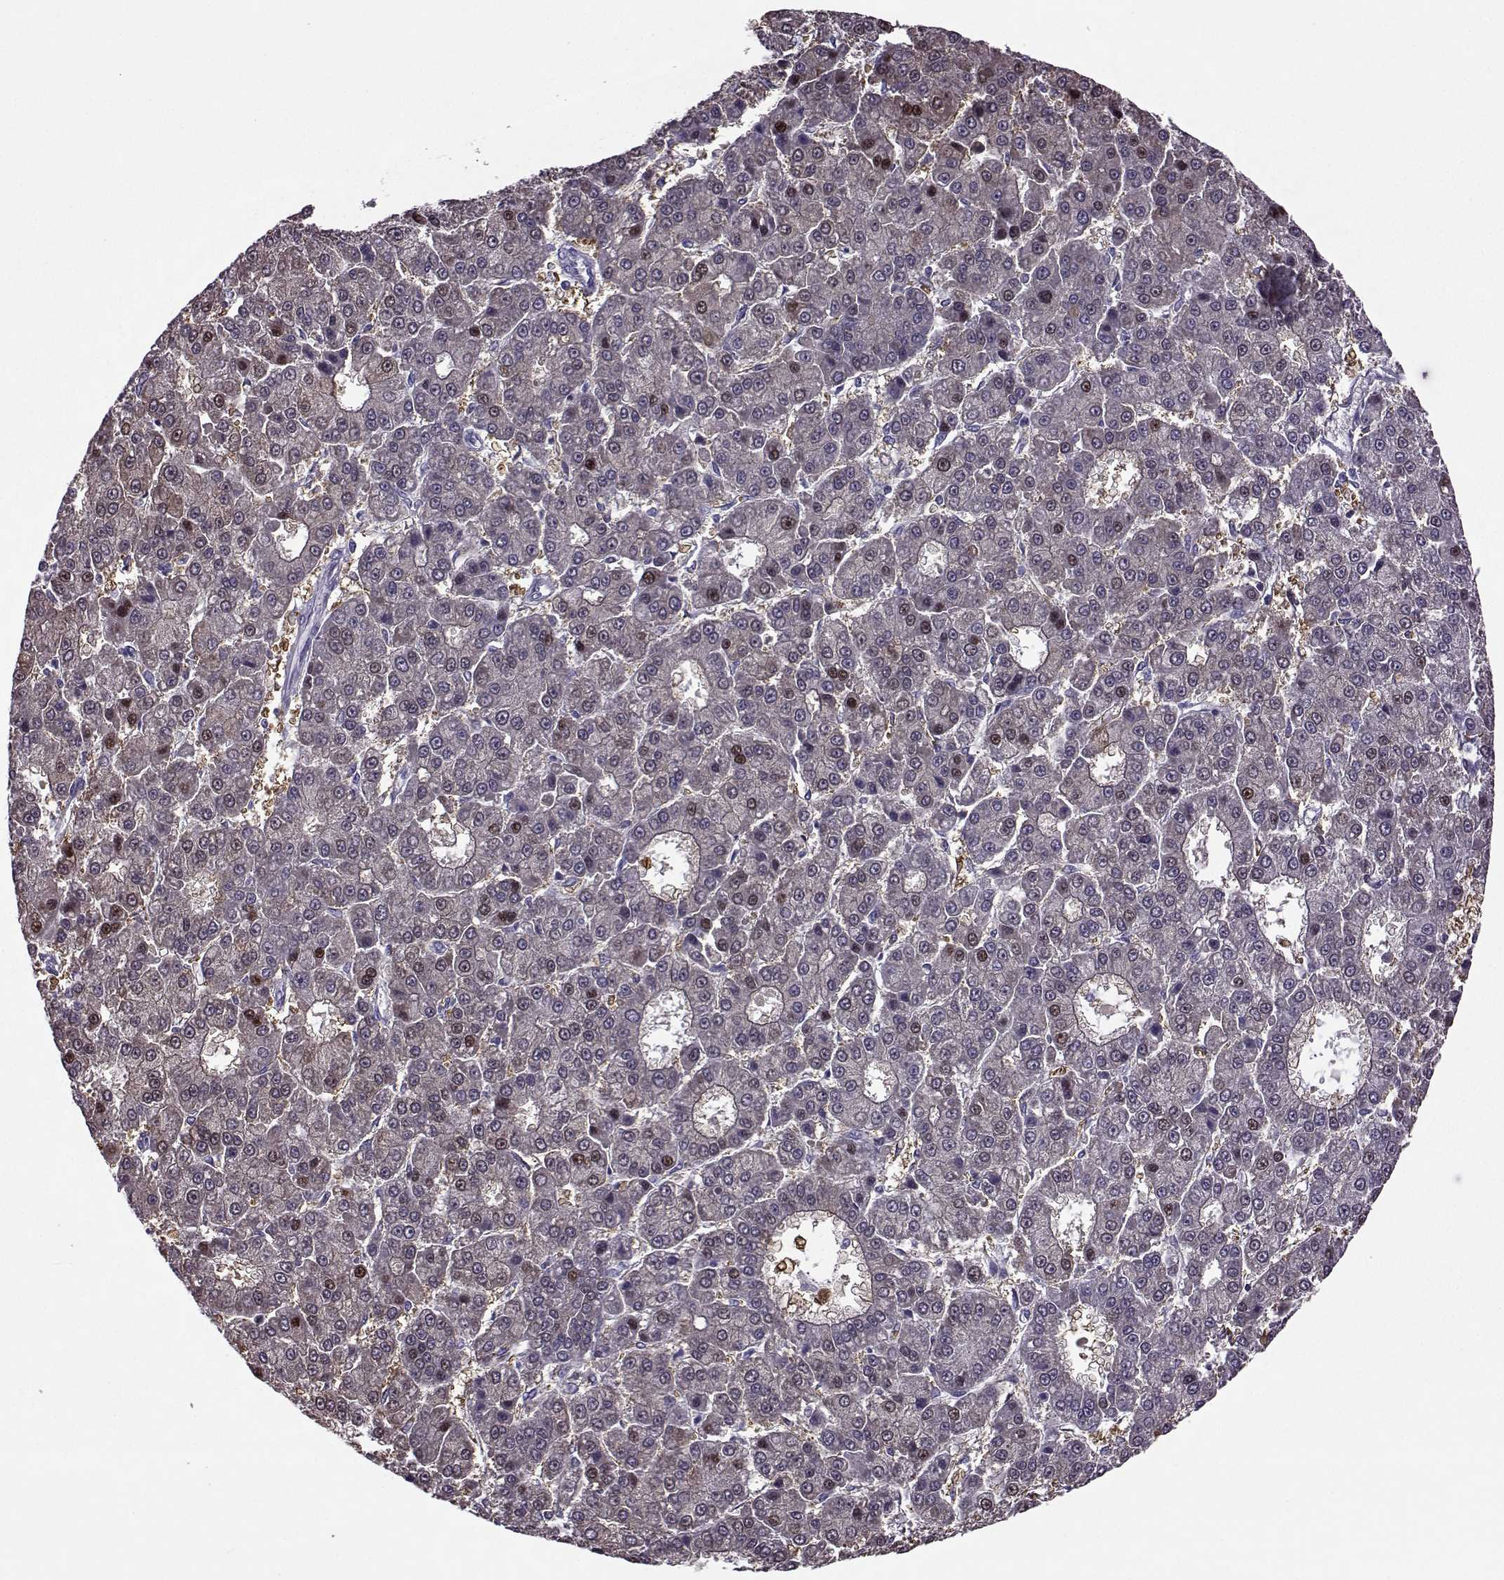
{"staining": {"intensity": "moderate", "quantity": "<25%", "location": "nuclear"}, "tissue": "liver cancer", "cell_type": "Tumor cells", "image_type": "cancer", "snomed": [{"axis": "morphology", "description": "Carcinoma, Hepatocellular, NOS"}, {"axis": "topography", "description": "Liver"}], "caption": "IHC staining of hepatocellular carcinoma (liver), which demonstrates low levels of moderate nuclear positivity in approximately <25% of tumor cells indicating moderate nuclear protein staining. The staining was performed using DAB (3,3'-diaminobenzidine) (brown) for protein detection and nuclei were counterstained in hematoxylin (blue).", "gene": "OIP5", "patient": {"sex": "male", "age": 70}}